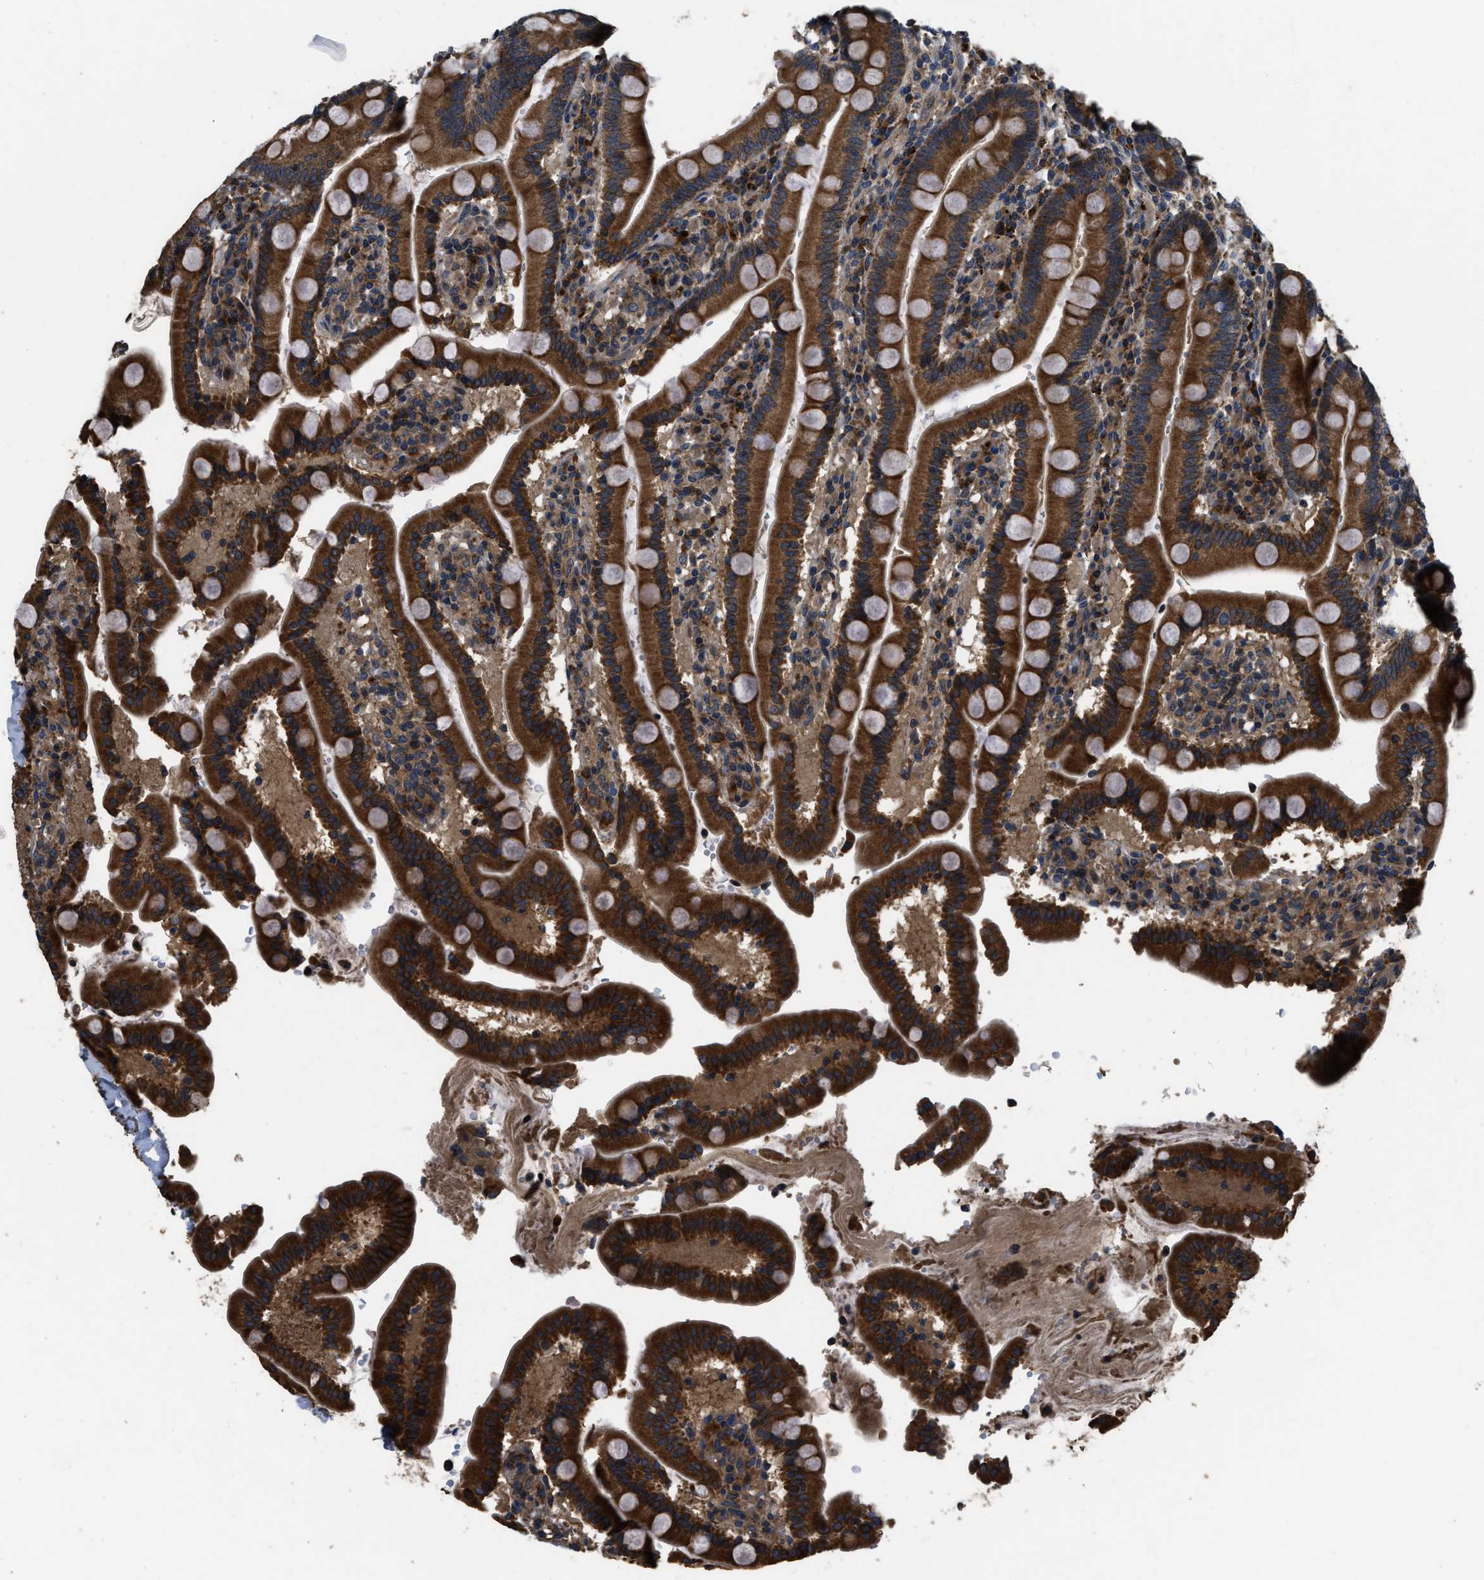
{"staining": {"intensity": "strong", "quantity": ">75%", "location": "cytoplasmic/membranous"}, "tissue": "duodenum", "cell_type": "Glandular cells", "image_type": "normal", "snomed": [{"axis": "morphology", "description": "Normal tissue, NOS"}, {"axis": "topography", "description": "Small intestine, NOS"}], "caption": "Duodenum stained with immunohistochemistry shows strong cytoplasmic/membranous positivity in approximately >75% of glandular cells. (Brightfield microscopy of DAB IHC at high magnification).", "gene": "GGH", "patient": {"sex": "female", "age": 71}}